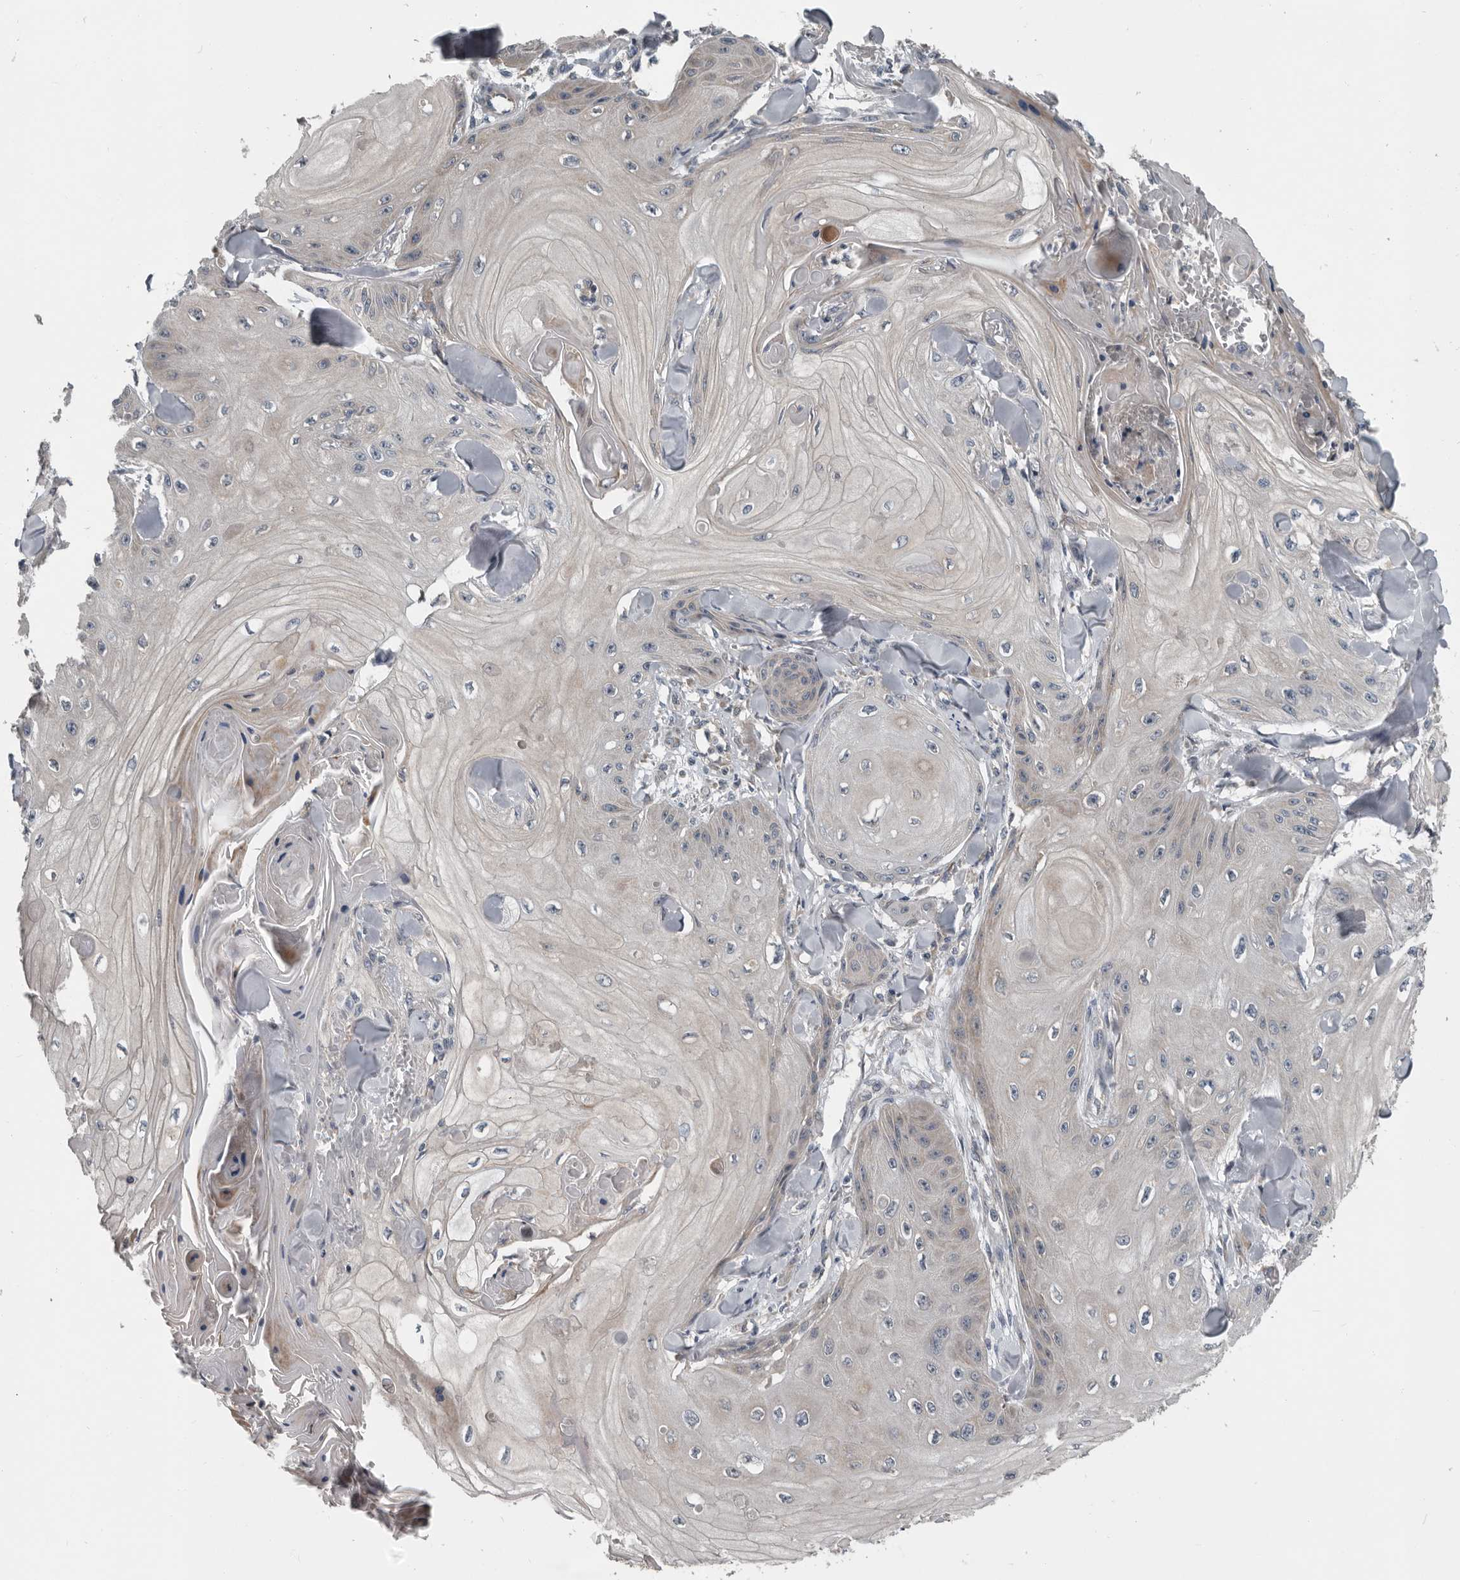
{"staining": {"intensity": "negative", "quantity": "none", "location": "none"}, "tissue": "skin cancer", "cell_type": "Tumor cells", "image_type": "cancer", "snomed": [{"axis": "morphology", "description": "Squamous cell carcinoma, NOS"}, {"axis": "topography", "description": "Skin"}], "caption": "High magnification brightfield microscopy of skin squamous cell carcinoma stained with DAB (brown) and counterstained with hematoxylin (blue): tumor cells show no significant expression.", "gene": "TMEM199", "patient": {"sex": "male", "age": 74}}